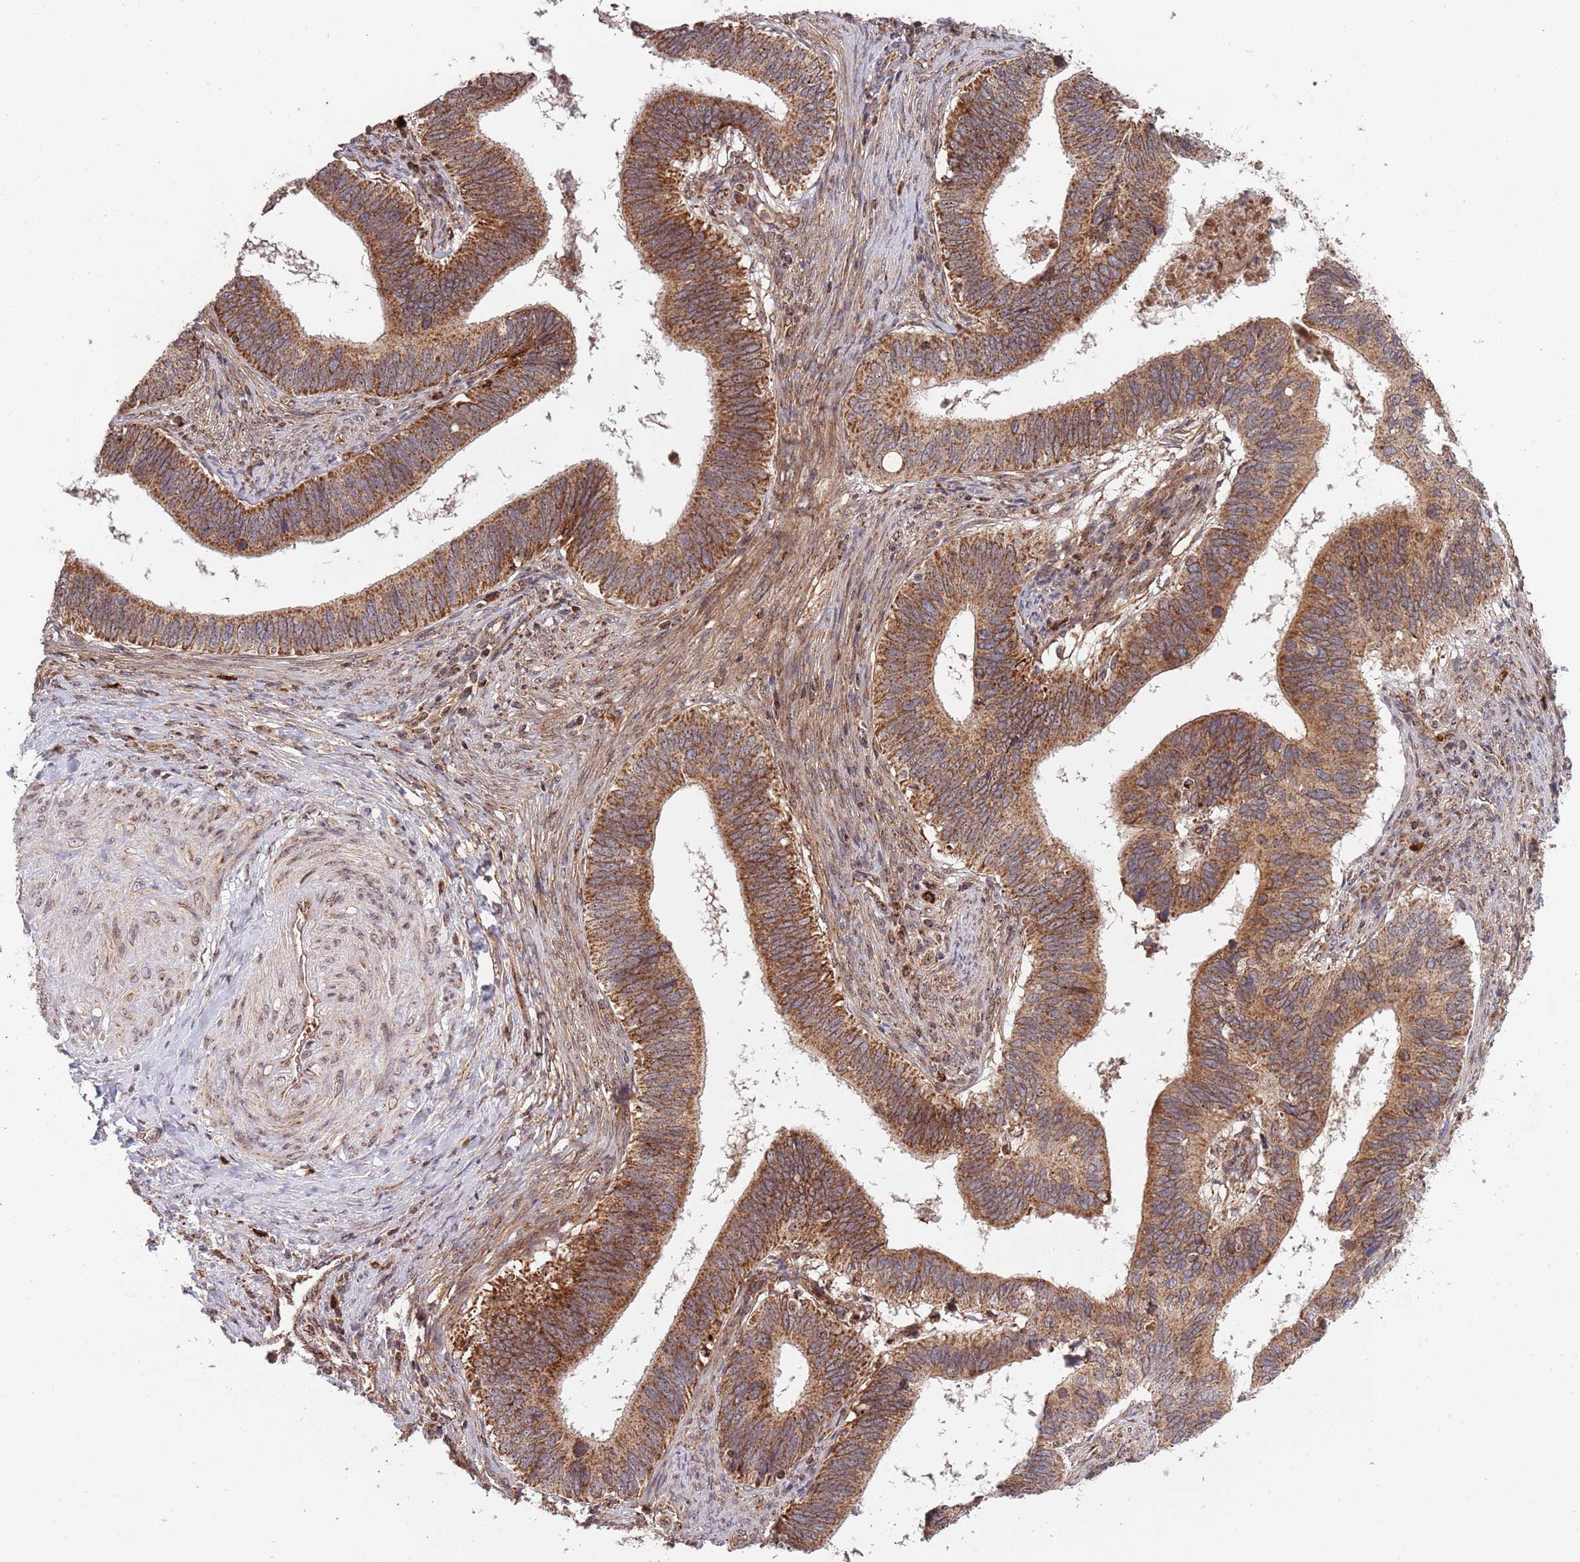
{"staining": {"intensity": "moderate", "quantity": ">75%", "location": "cytoplasmic/membranous"}, "tissue": "cervical cancer", "cell_type": "Tumor cells", "image_type": "cancer", "snomed": [{"axis": "morphology", "description": "Adenocarcinoma, NOS"}, {"axis": "topography", "description": "Cervix"}], "caption": "An immunohistochemistry histopathology image of tumor tissue is shown. Protein staining in brown shows moderate cytoplasmic/membranous positivity in cervical adenocarcinoma within tumor cells.", "gene": "DCHS1", "patient": {"sex": "female", "age": 42}}